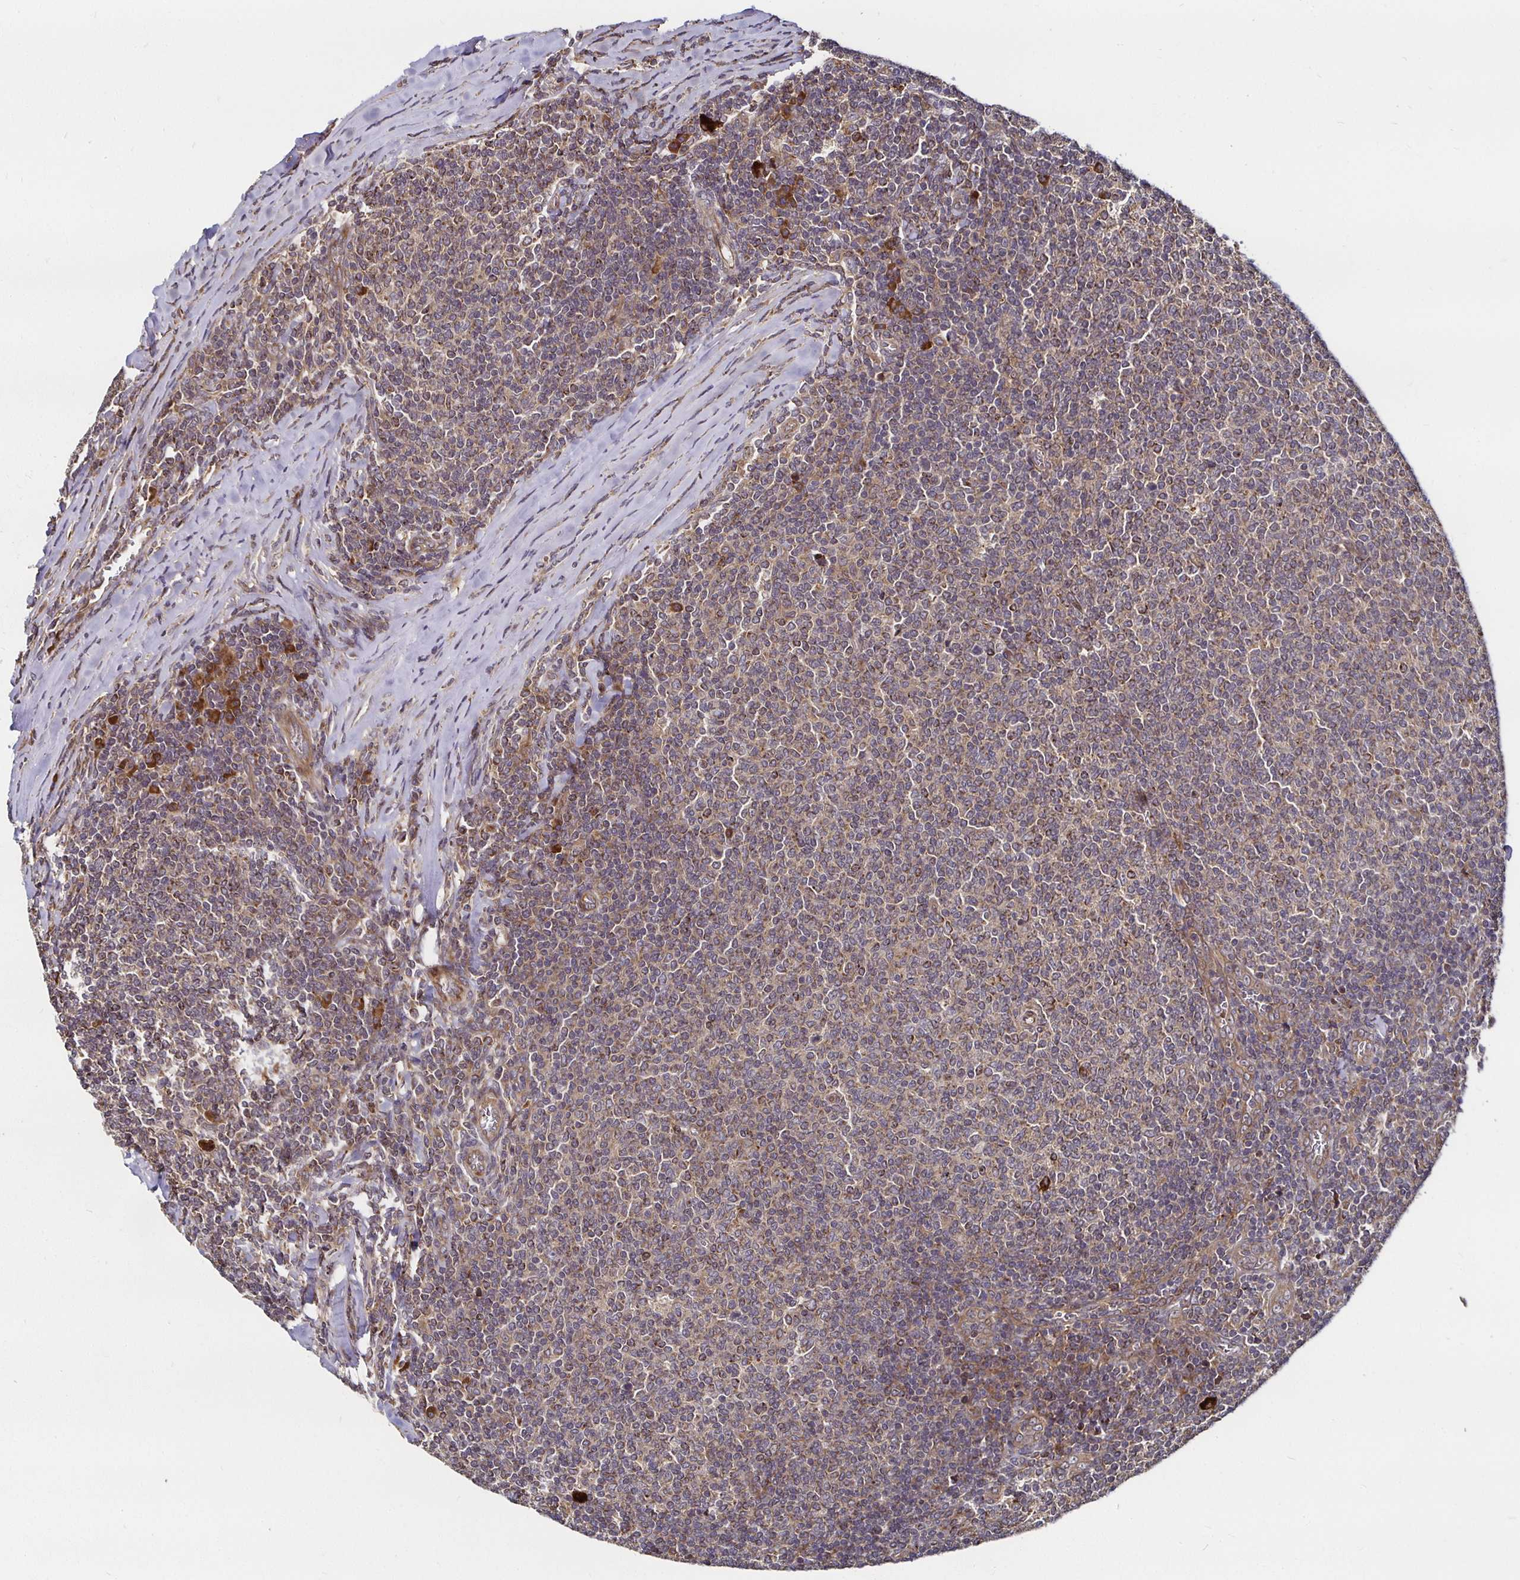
{"staining": {"intensity": "moderate", "quantity": "25%-75%", "location": "cytoplasmic/membranous"}, "tissue": "lymphoma", "cell_type": "Tumor cells", "image_type": "cancer", "snomed": [{"axis": "morphology", "description": "Malignant lymphoma, non-Hodgkin's type, Low grade"}, {"axis": "topography", "description": "Lymph node"}], "caption": "The histopathology image displays staining of lymphoma, revealing moderate cytoplasmic/membranous protein staining (brown color) within tumor cells.", "gene": "MLST8", "patient": {"sex": "male", "age": 52}}